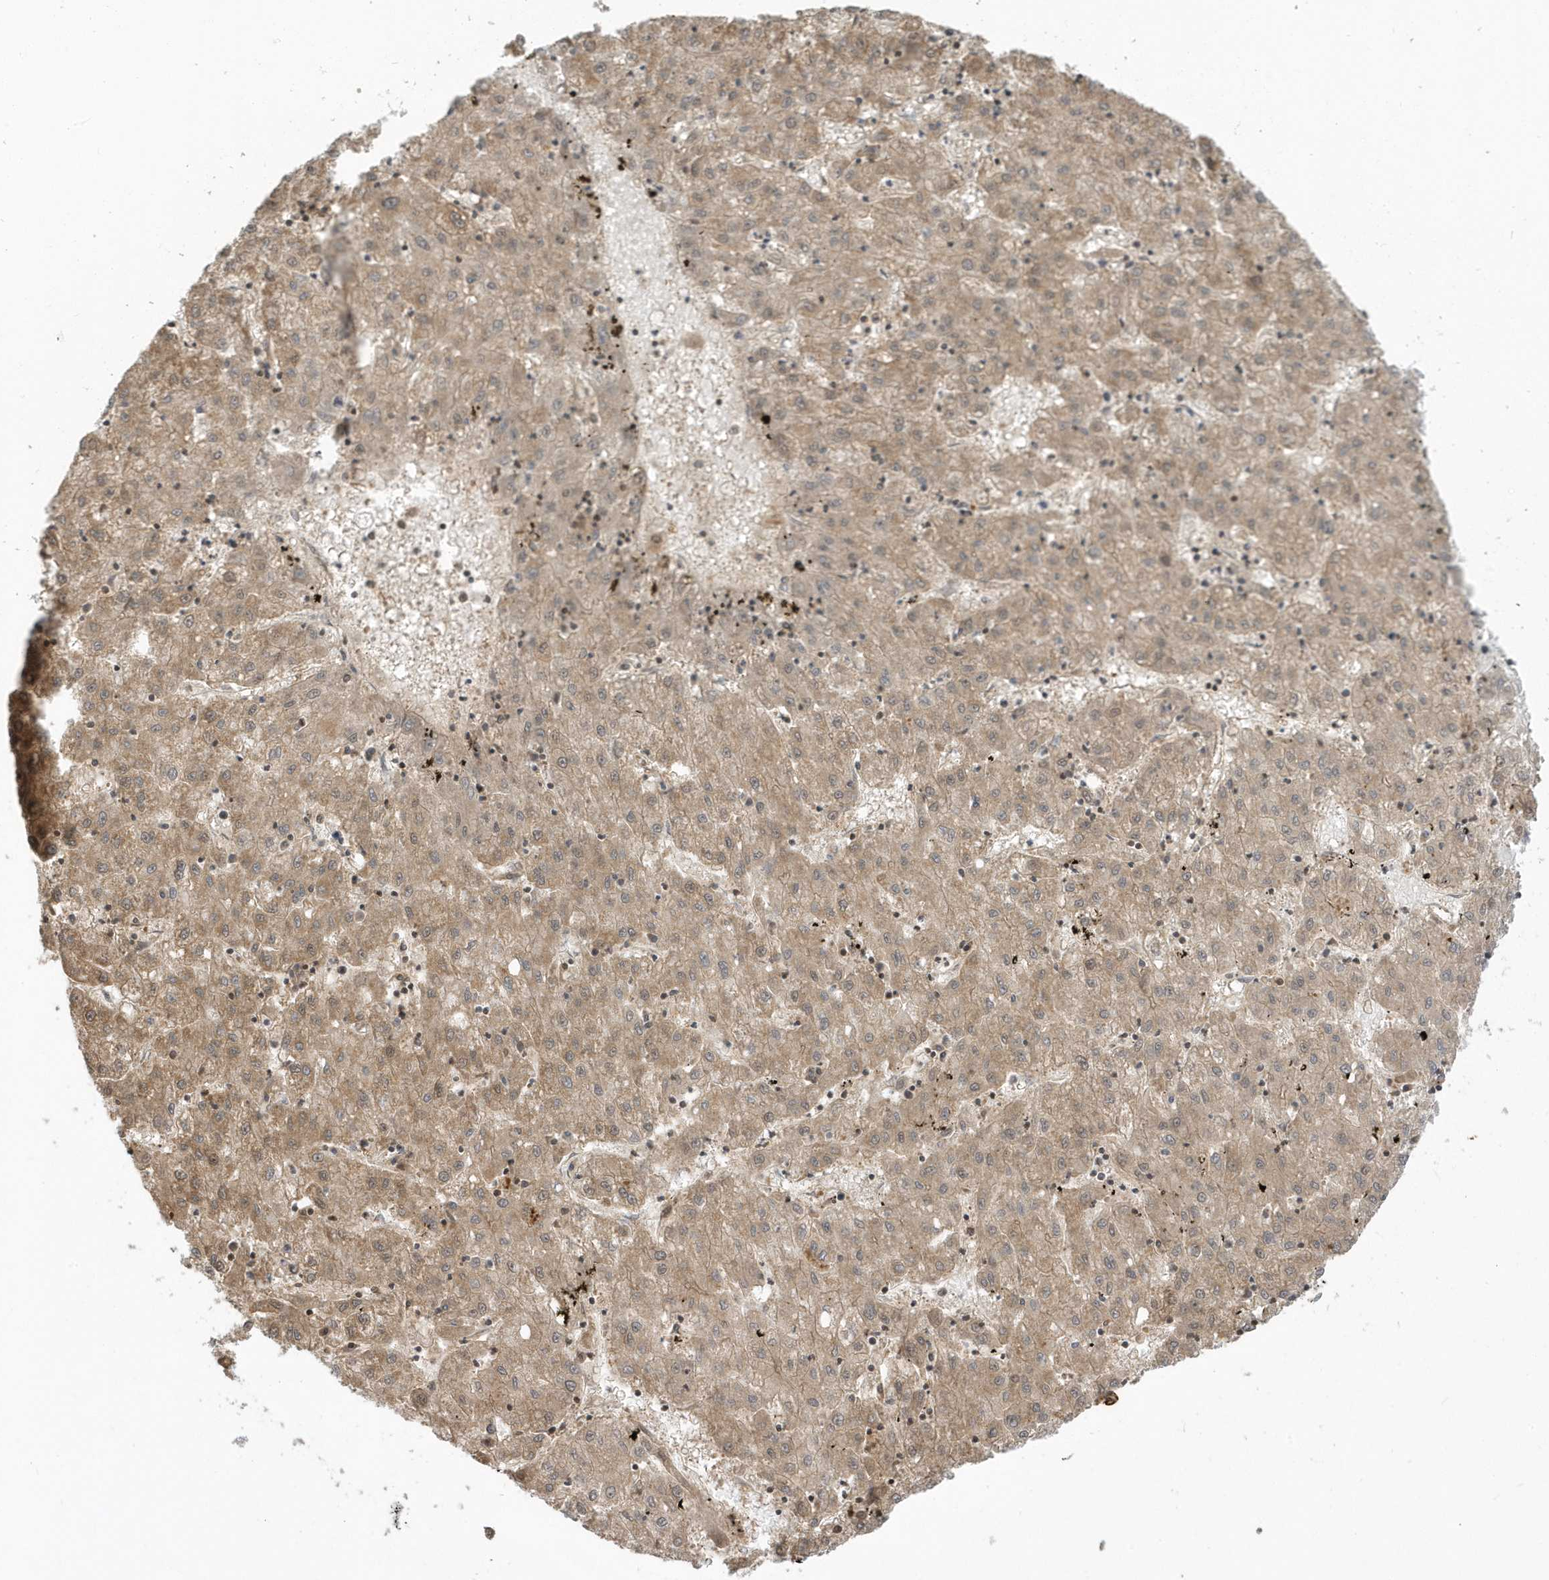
{"staining": {"intensity": "weak", "quantity": ">75%", "location": "cytoplasmic/membranous"}, "tissue": "liver cancer", "cell_type": "Tumor cells", "image_type": "cancer", "snomed": [{"axis": "morphology", "description": "Carcinoma, Hepatocellular, NOS"}, {"axis": "topography", "description": "Liver"}], "caption": "IHC staining of liver cancer (hepatocellular carcinoma), which displays low levels of weak cytoplasmic/membranous positivity in about >75% of tumor cells indicating weak cytoplasmic/membranous protein expression. The staining was performed using DAB (brown) for protein detection and nuclei were counterstained in hematoxylin (blue).", "gene": "PPP1R7", "patient": {"sex": "male", "age": 72}}